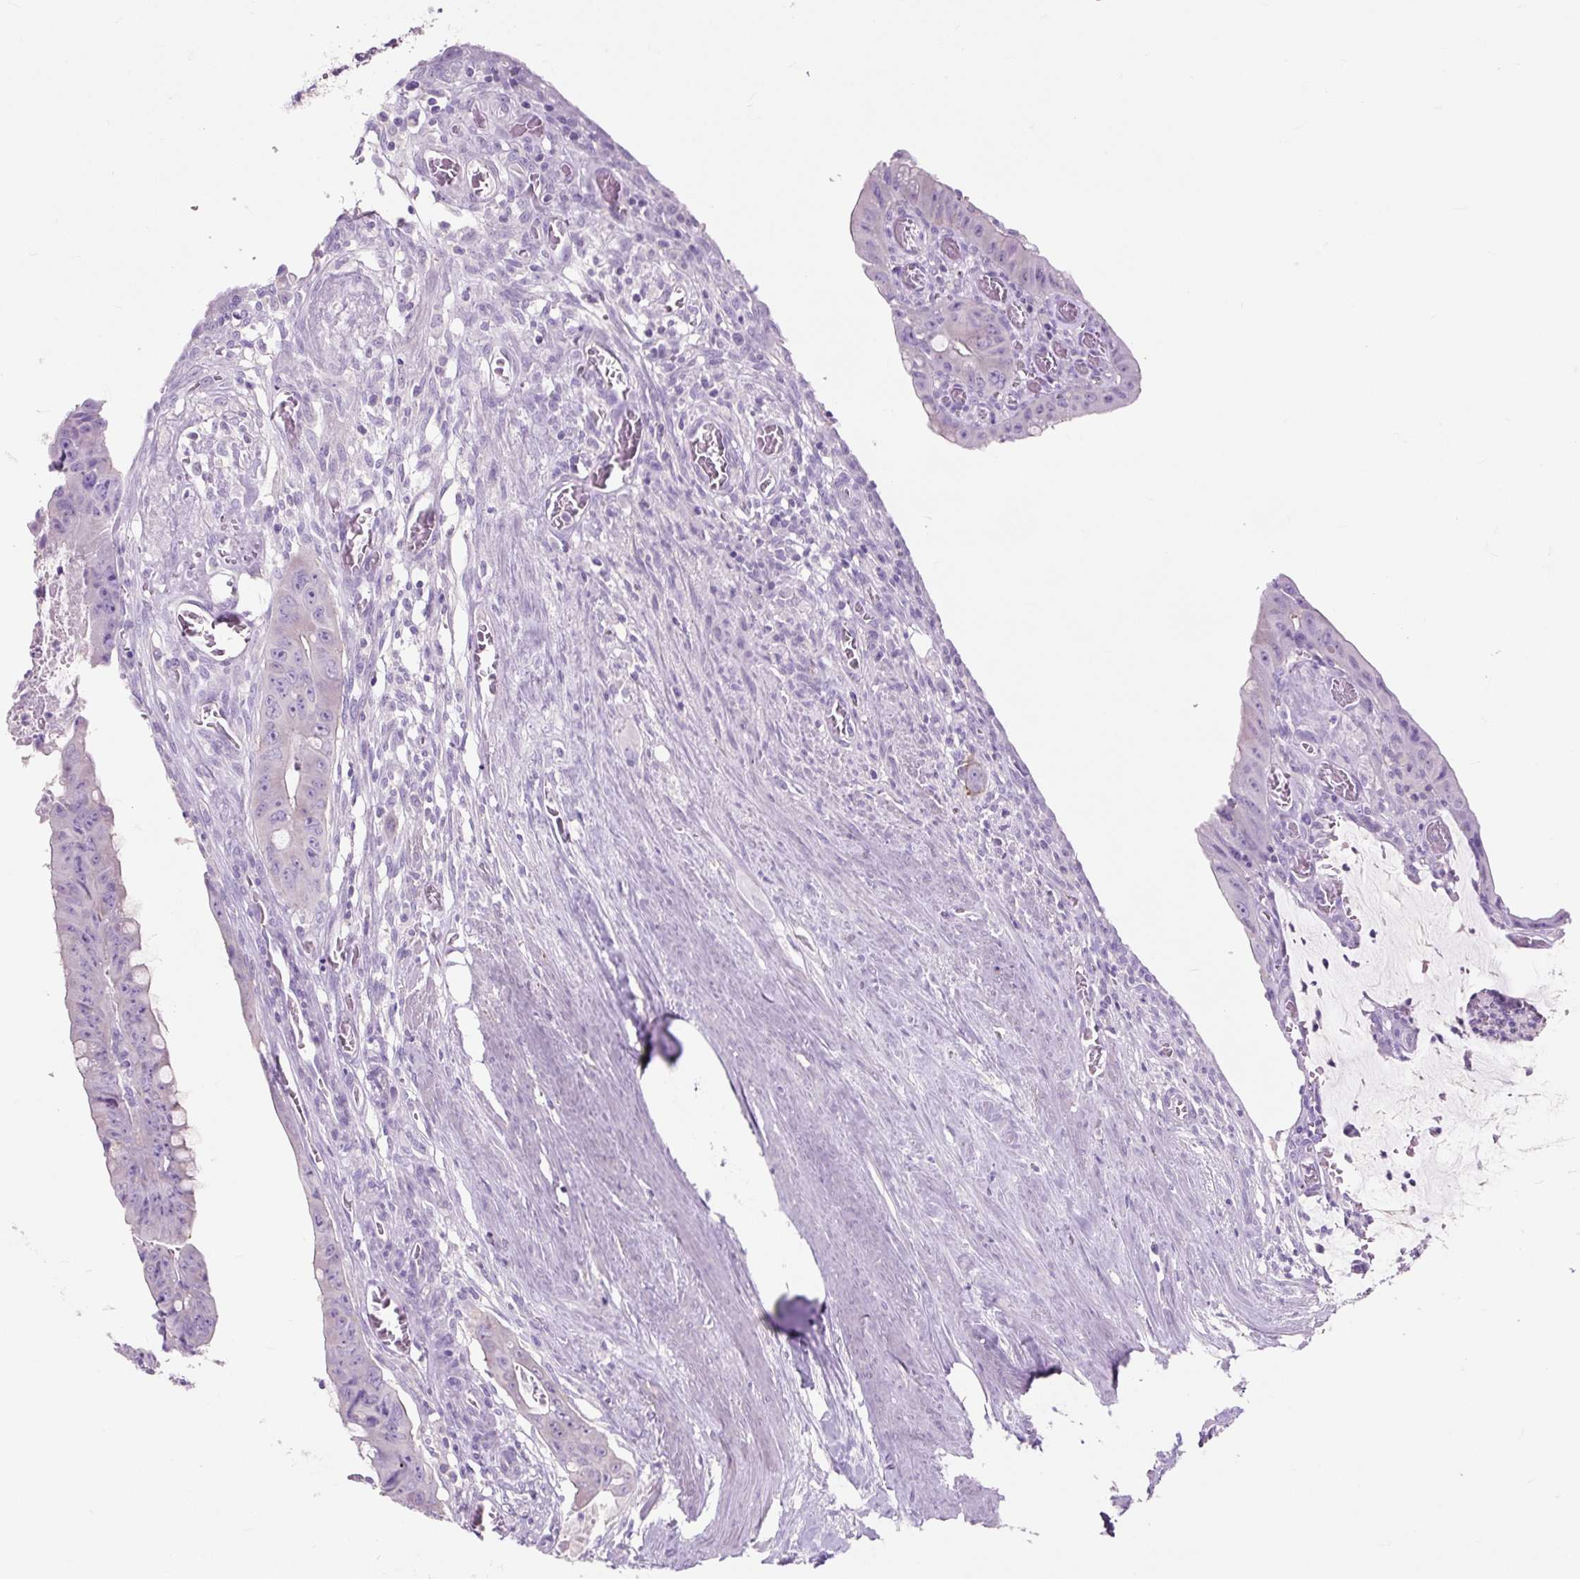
{"staining": {"intensity": "negative", "quantity": "none", "location": "none"}, "tissue": "colorectal cancer", "cell_type": "Tumor cells", "image_type": "cancer", "snomed": [{"axis": "morphology", "description": "Adenocarcinoma, NOS"}, {"axis": "topography", "description": "Rectum"}], "caption": "Tumor cells are negative for protein expression in human colorectal adenocarcinoma.", "gene": "OR10A7", "patient": {"sex": "male", "age": 78}}